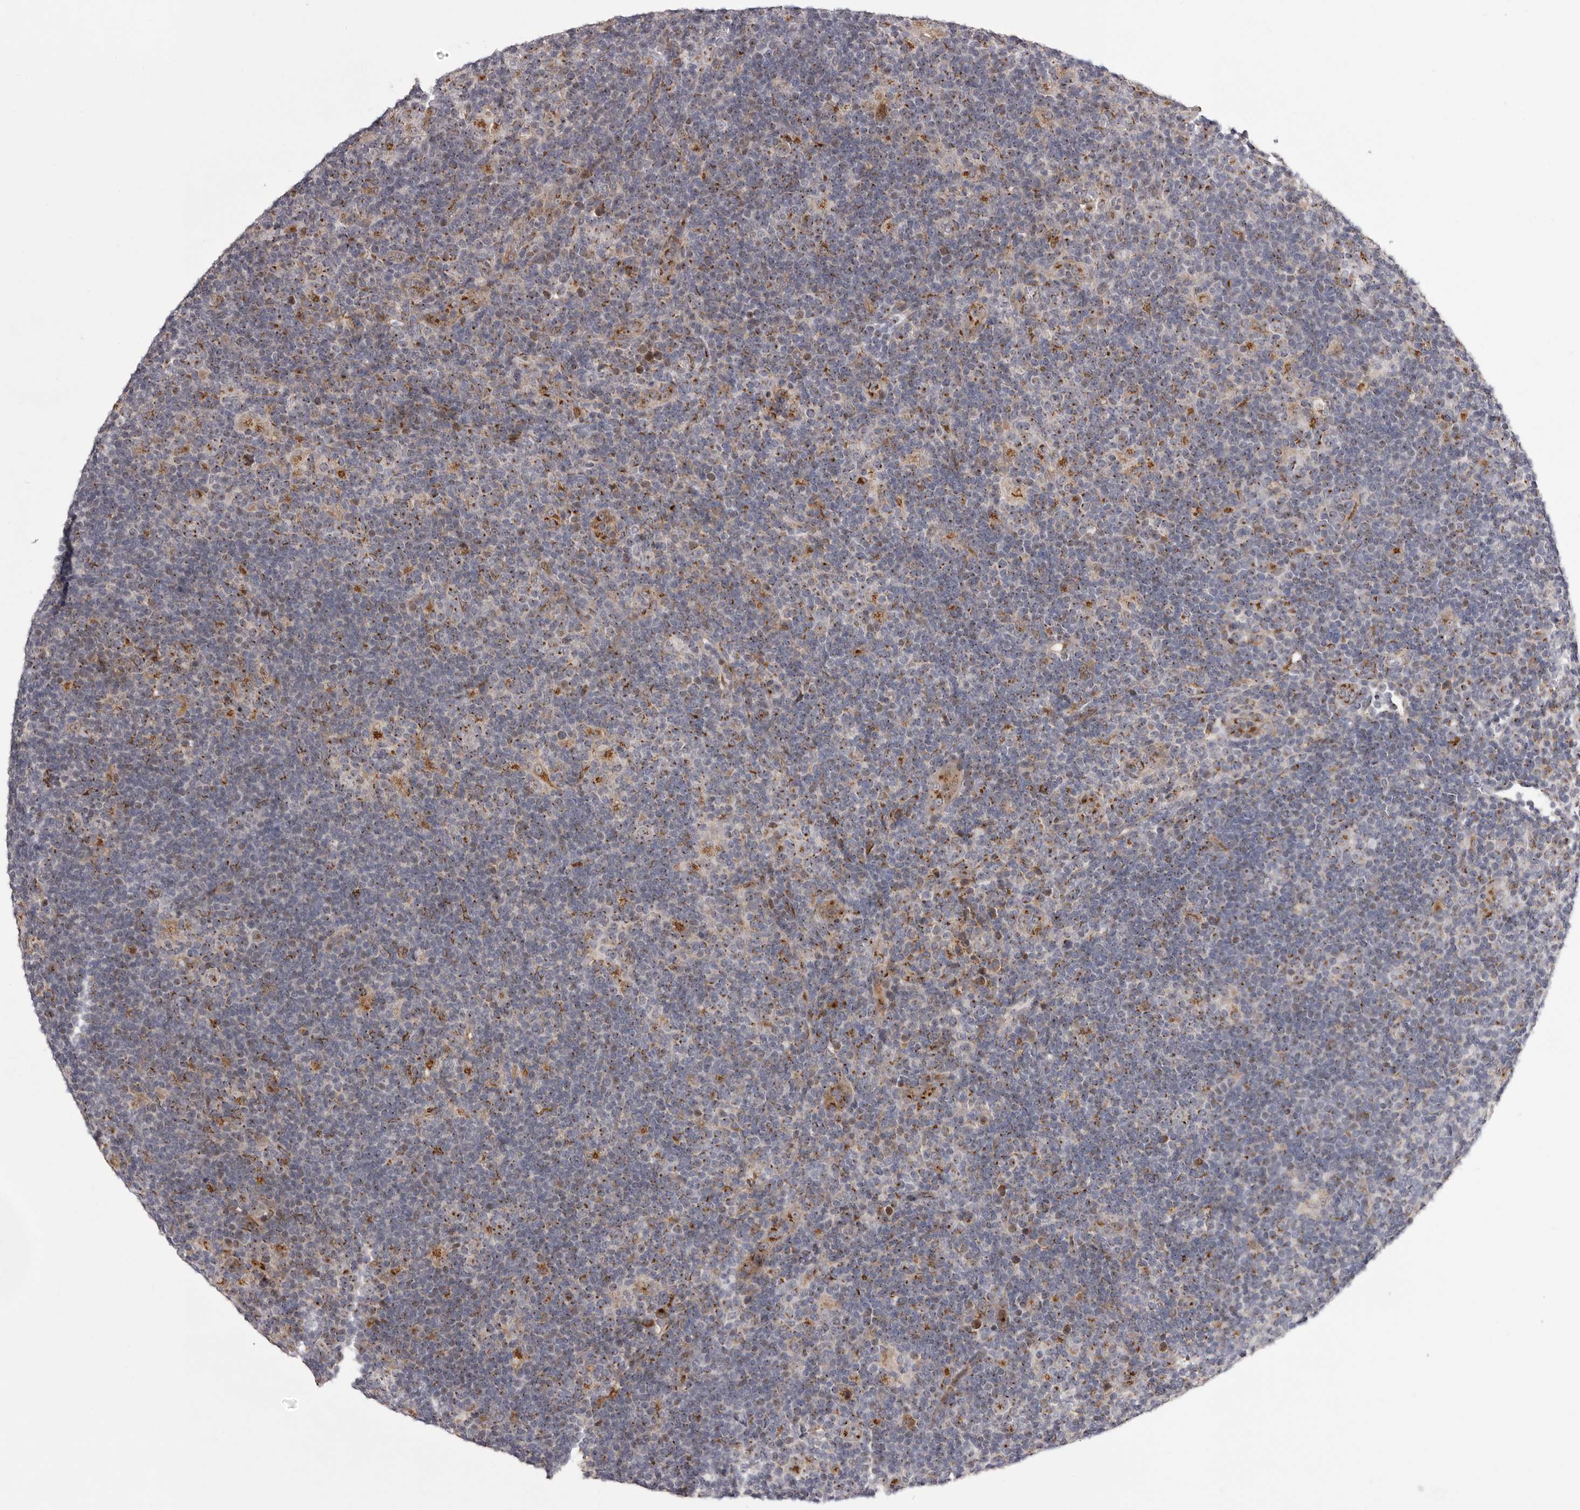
{"staining": {"intensity": "weak", "quantity": "25%-75%", "location": "cytoplasmic/membranous"}, "tissue": "lymphoma", "cell_type": "Tumor cells", "image_type": "cancer", "snomed": [{"axis": "morphology", "description": "Hodgkin's disease, NOS"}, {"axis": "topography", "description": "Lymph node"}], "caption": "Hodgkin's disease tissue exhibits weak cytoplasmic/membranous staining in about 25%-75% of tumor cells, visualized by immunohistochemistry.", "gene": "WDR47", "patient": {"sex": "female", "age": 57}}